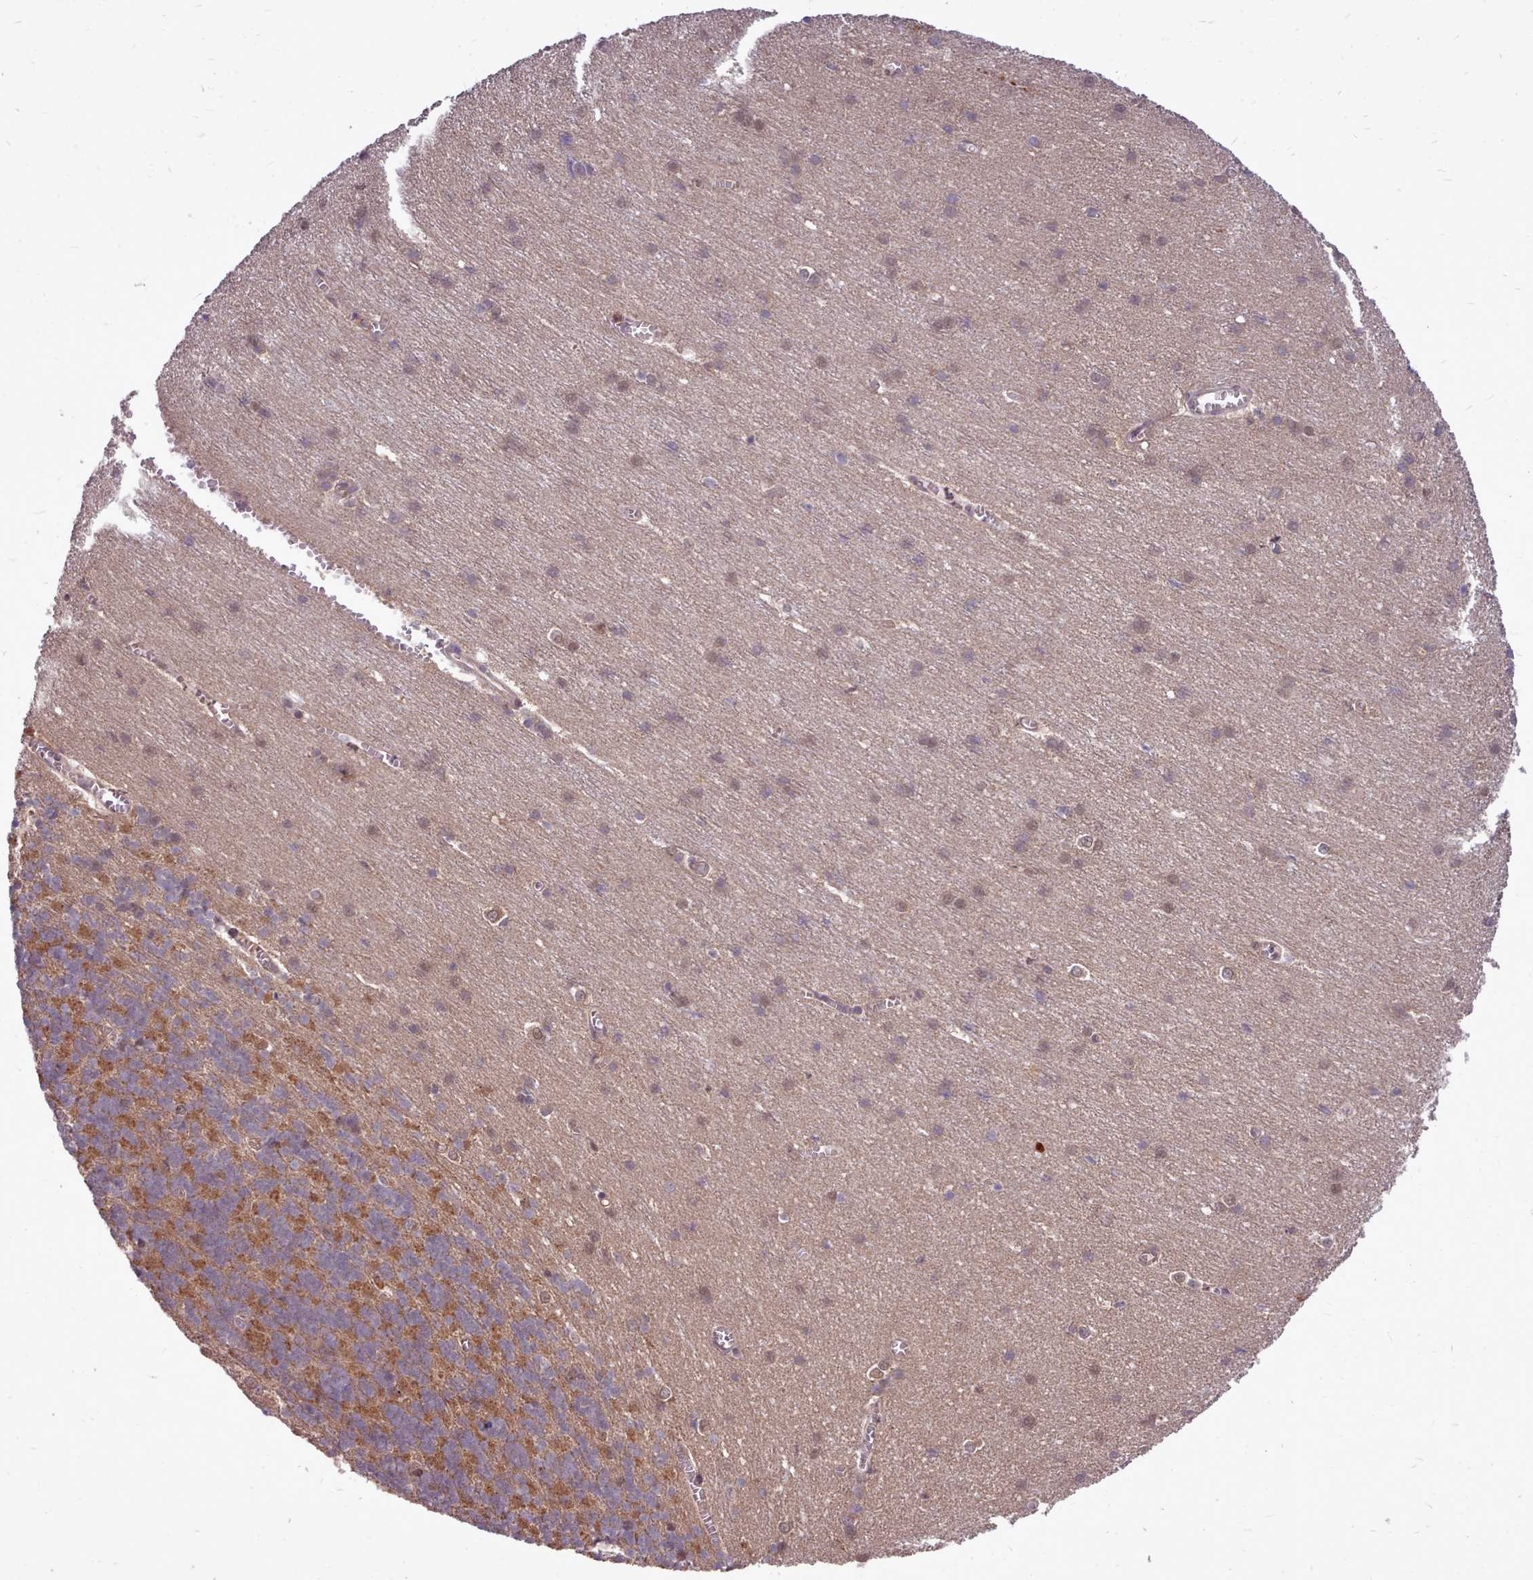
{"staining": {"intensity": "moderate", "quantity": "25%-75%", "location": "cytoplasmic/membranous"}, "tissue": "cerebellum", "cell_type": "Cells in granular layer", "image_type": "normal", "snomed": [{"axis": "morphology", "description": "Normal tissue, NOS"}, {"axis": "topography", "description": "Cerebellum"}], "caption": "High-magnification brightfield microscopy of unremarkable cerebellum stained with DAB (3,3'-diaminobenzidine) (brown) and counterstained with hematoxylin (blue). cells in granular layer exhibit moderate cytoplasmic/membranous positivity is appreciated in approximately25%-75% of cells. The staining was performed using DAB (3,3'-diaminobenzidine) to visualize the protein expression in brown, while the nuclei were stained in blue with hematoxylin (Magnification: 20x).", "gene": "AHCY", "patient": {"sex": "male", "age": 37}}